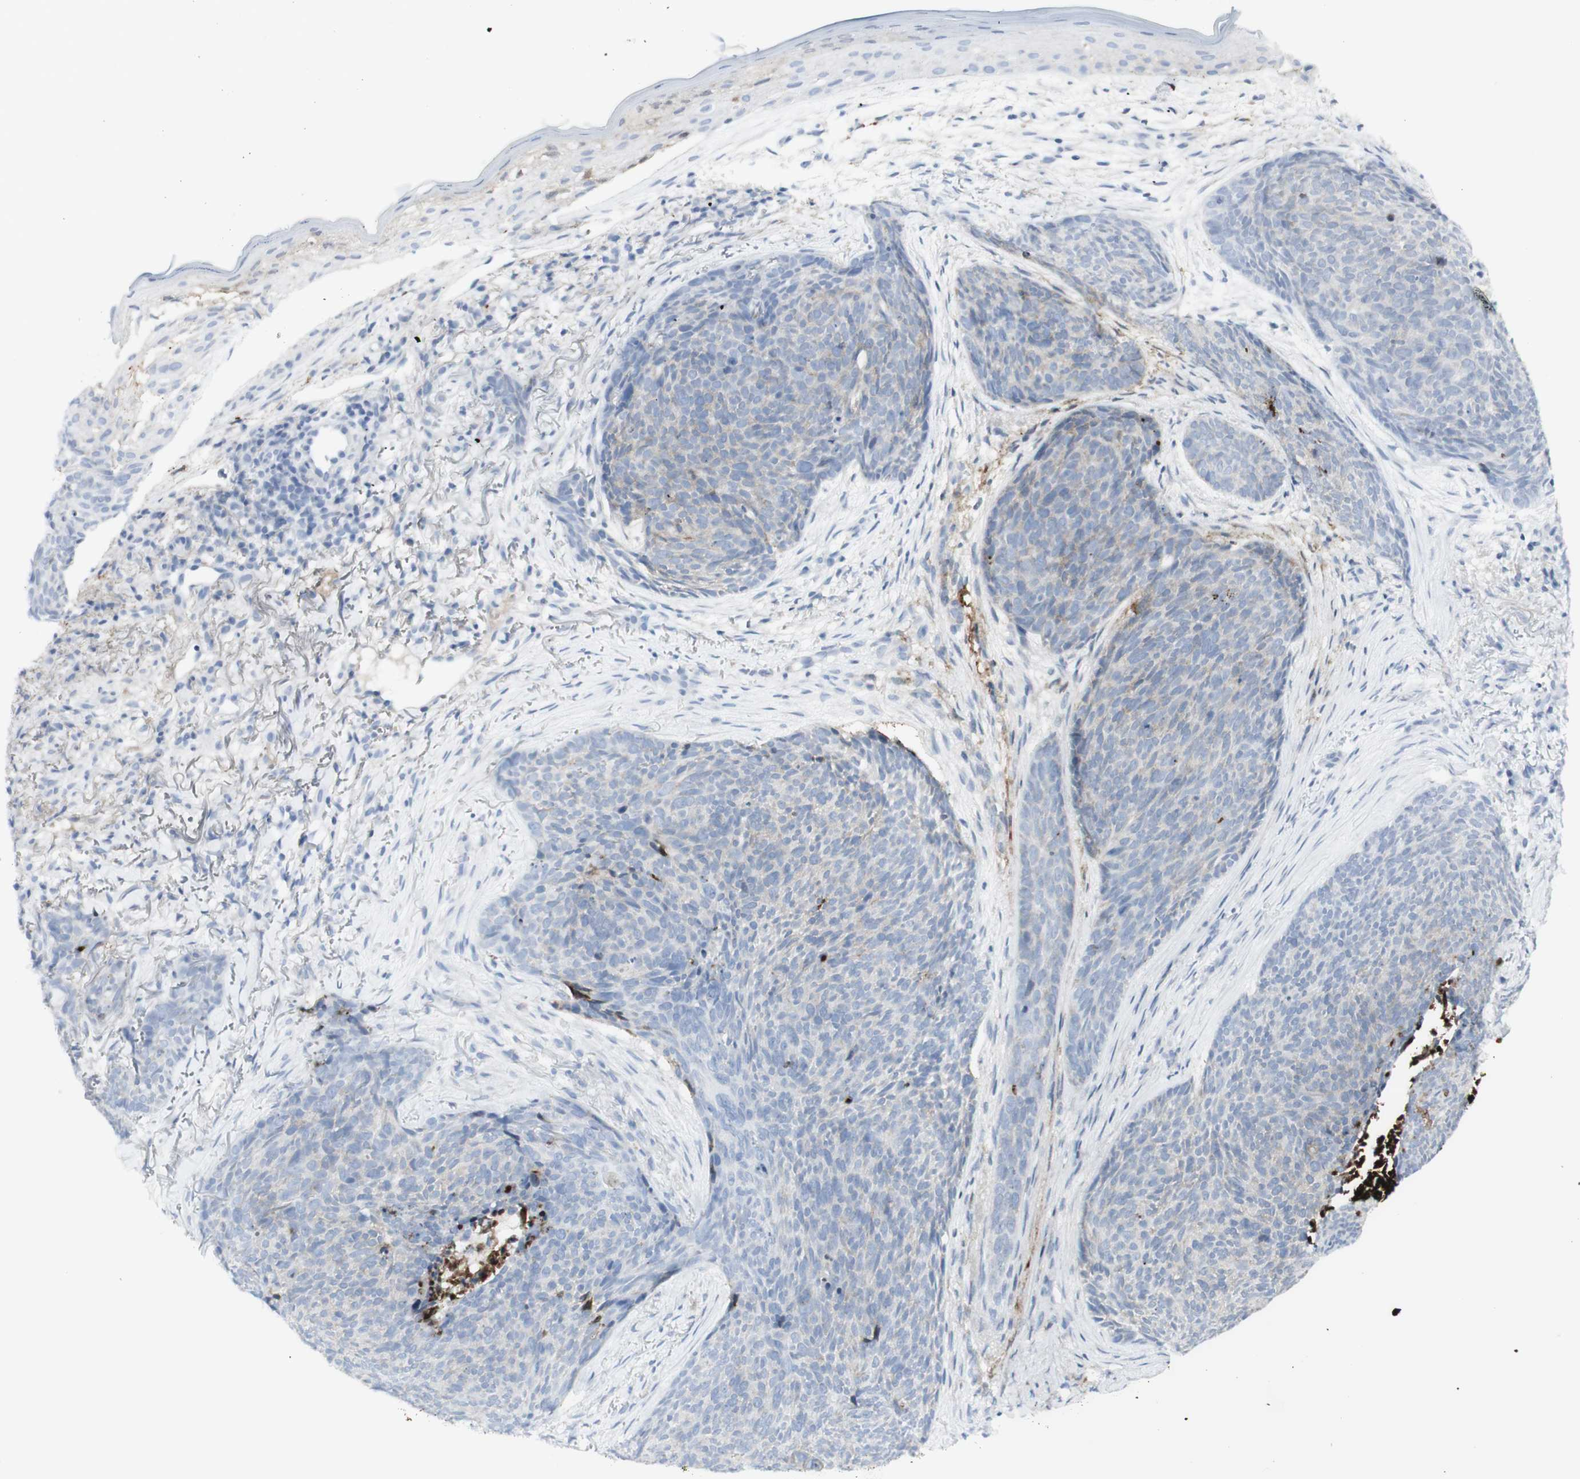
{"staining": {"intensity": "weak", "quantity": "25%-75%", "location": "cytoplasmic/membranous"}, "tissue": "skin cancer", "cell_type": "Tumor cells", "image_type": "cancer", "snomed": [{"axis": "morphology", "description": "Basal cell carcinoma"}, {"axis": "topography", "description": "Skin"}], "caption": "Weak cytoplasmic/membranous staining for a protein is appreciated in approximately 25%-75% of tumor cells of basal cell carcinoma (skin) using IHC.", "gene": "MDK", "patient": {"sex": "female", "age": 70}}